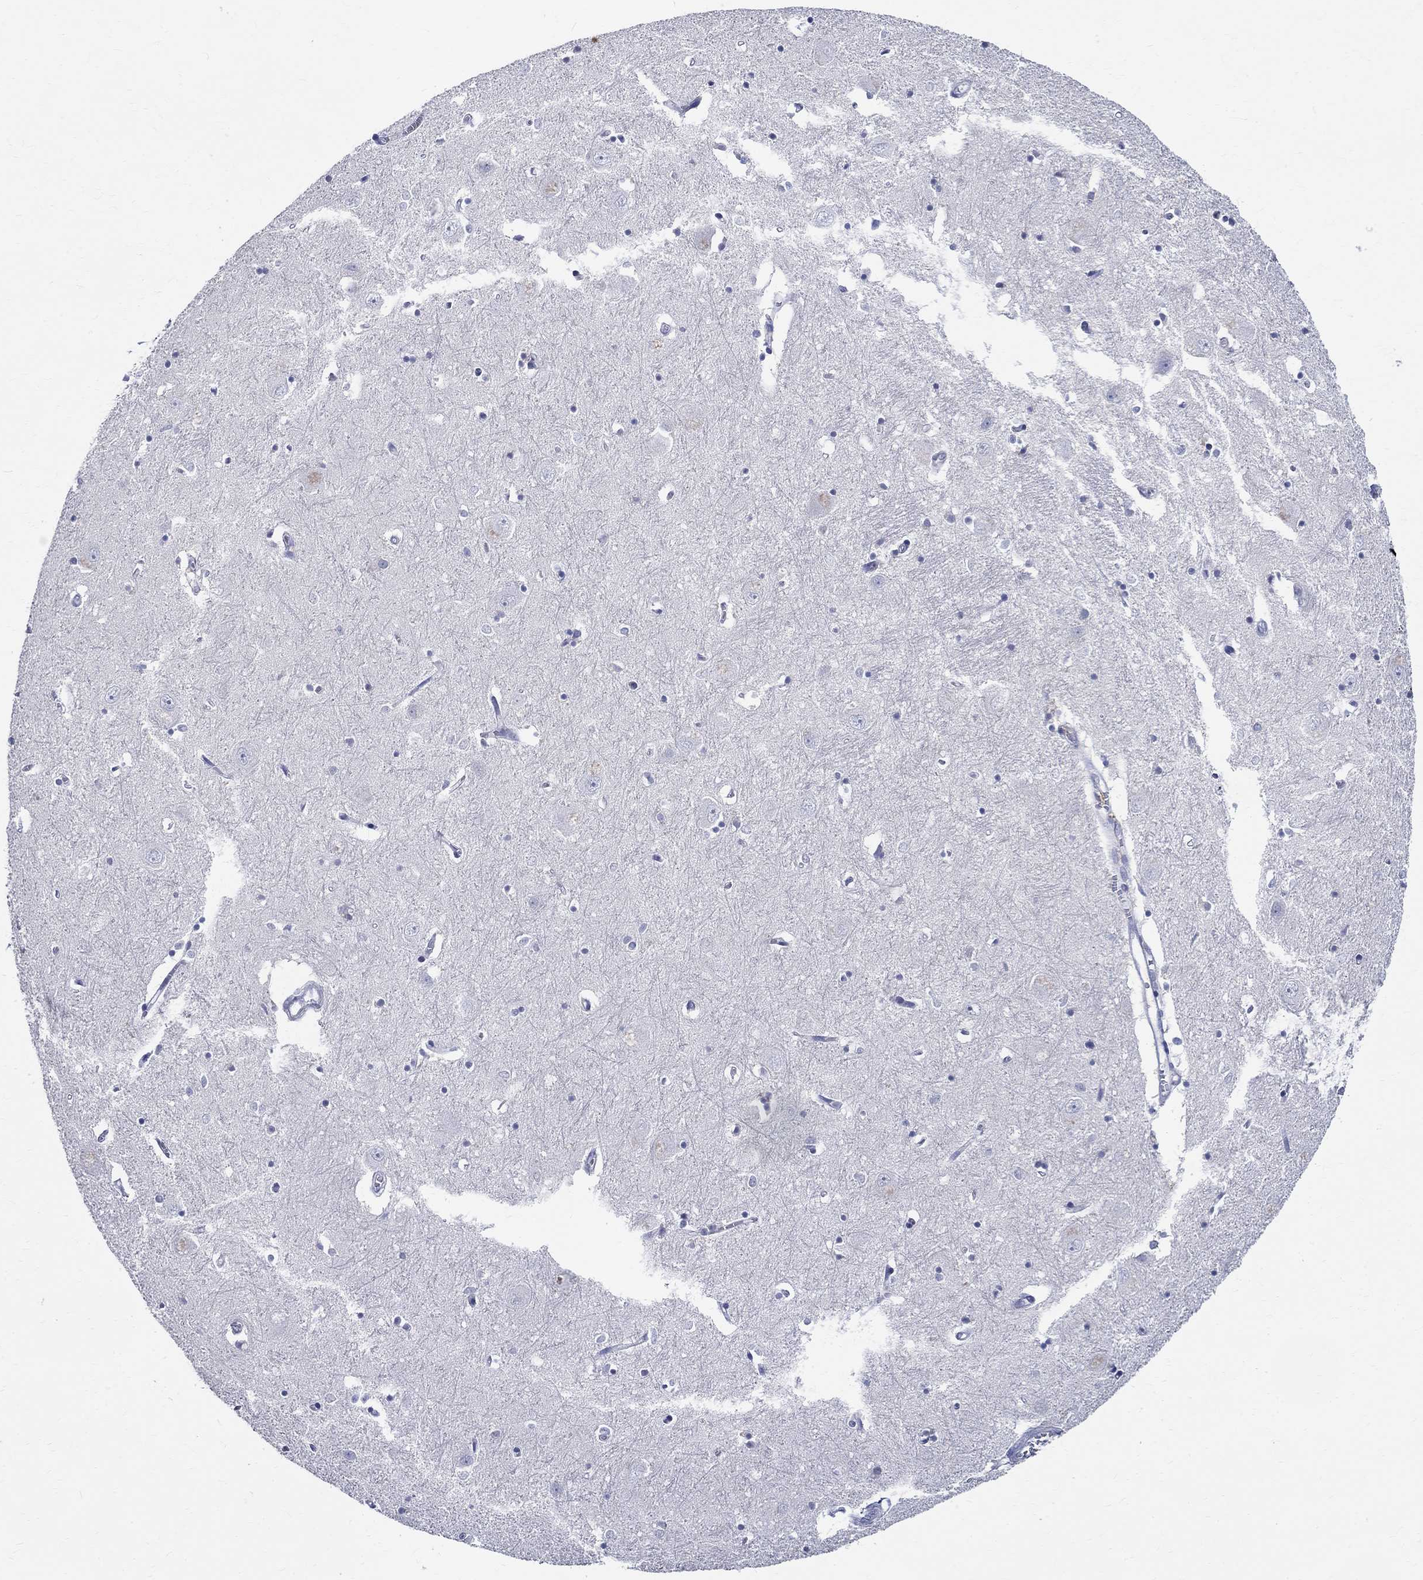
{"staining": {"intensity": "negative", "quantity": "none", "location": "none"}, "tissue": "caudate", "cell_type": "Glial cells", "image_type": "normal", "snomed": [{"axis": "morphology", "description": "Normal tissue, NOS"}, {"axis": "topography", "description": "Lateral ventricle wall"}], "caption": "Immunohistochemical staining of benign human caudate exhibits no significant expression in glial cells. The staining is performed using DAB (3,3'-diaminobenzidine) brown chromogen with nuclei counter-stained in using hematoxylin.", "gene": "CETN1", "patient": {"sex": "male", "age": 54}}